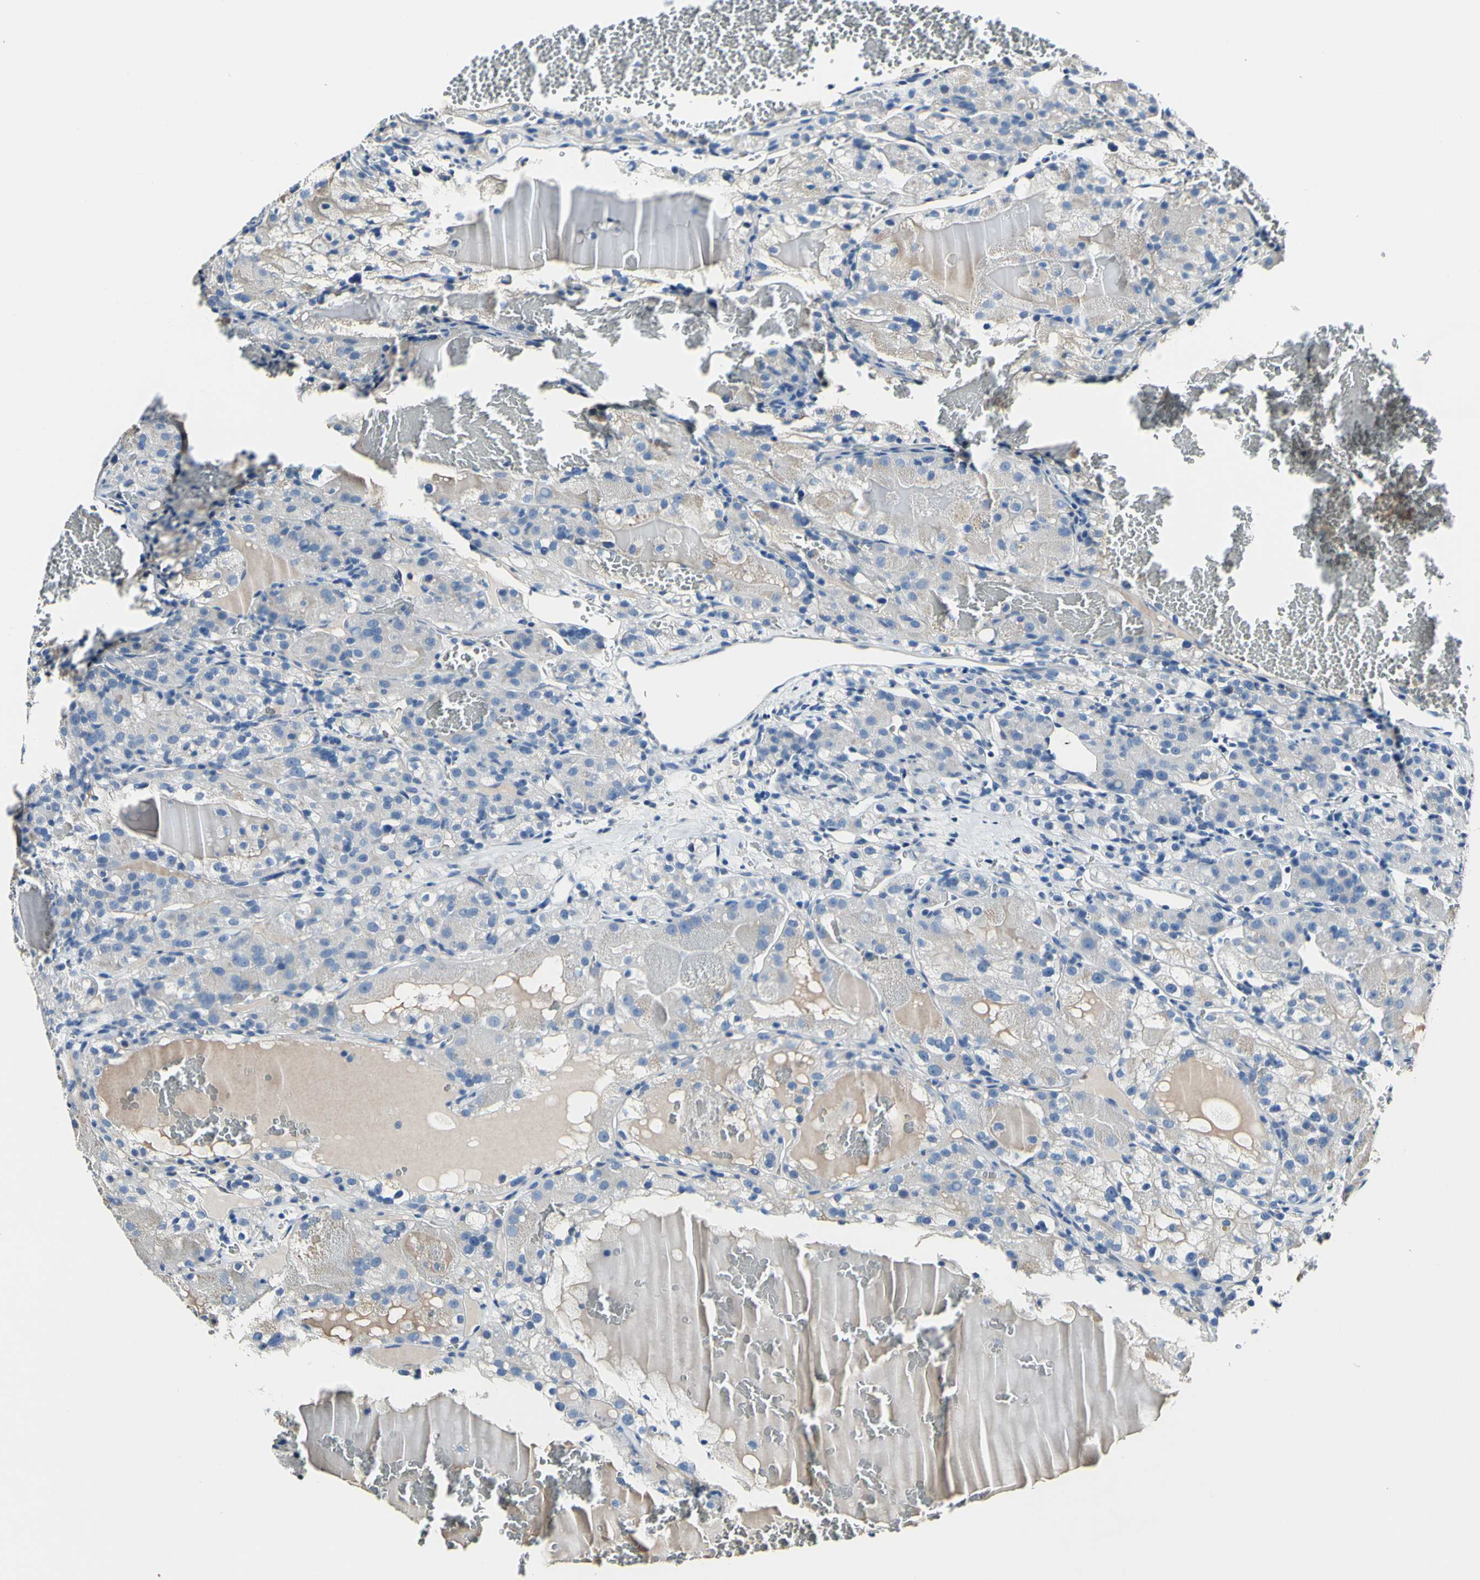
{"staining": {"intensity": "negative", "quantity": "none", "location": "none"}, "tissue": "renal cancer", "cell_type": "Tumor cells", "image_type": "cancer", "snomed": [{"axis": "morphology", "description": "Normal tissue, NOS"}, {"axis": "morphology", "description": "Adenocarcinoma, NOS"}, {"axis": "topography", "description": "Kidney"}], "caption": "The IHC micrograph has no significant staining in tumor cells of renal cancer tissue.", "gene": "COL6A3", "patient": {"sex": "male", "age": 61}}